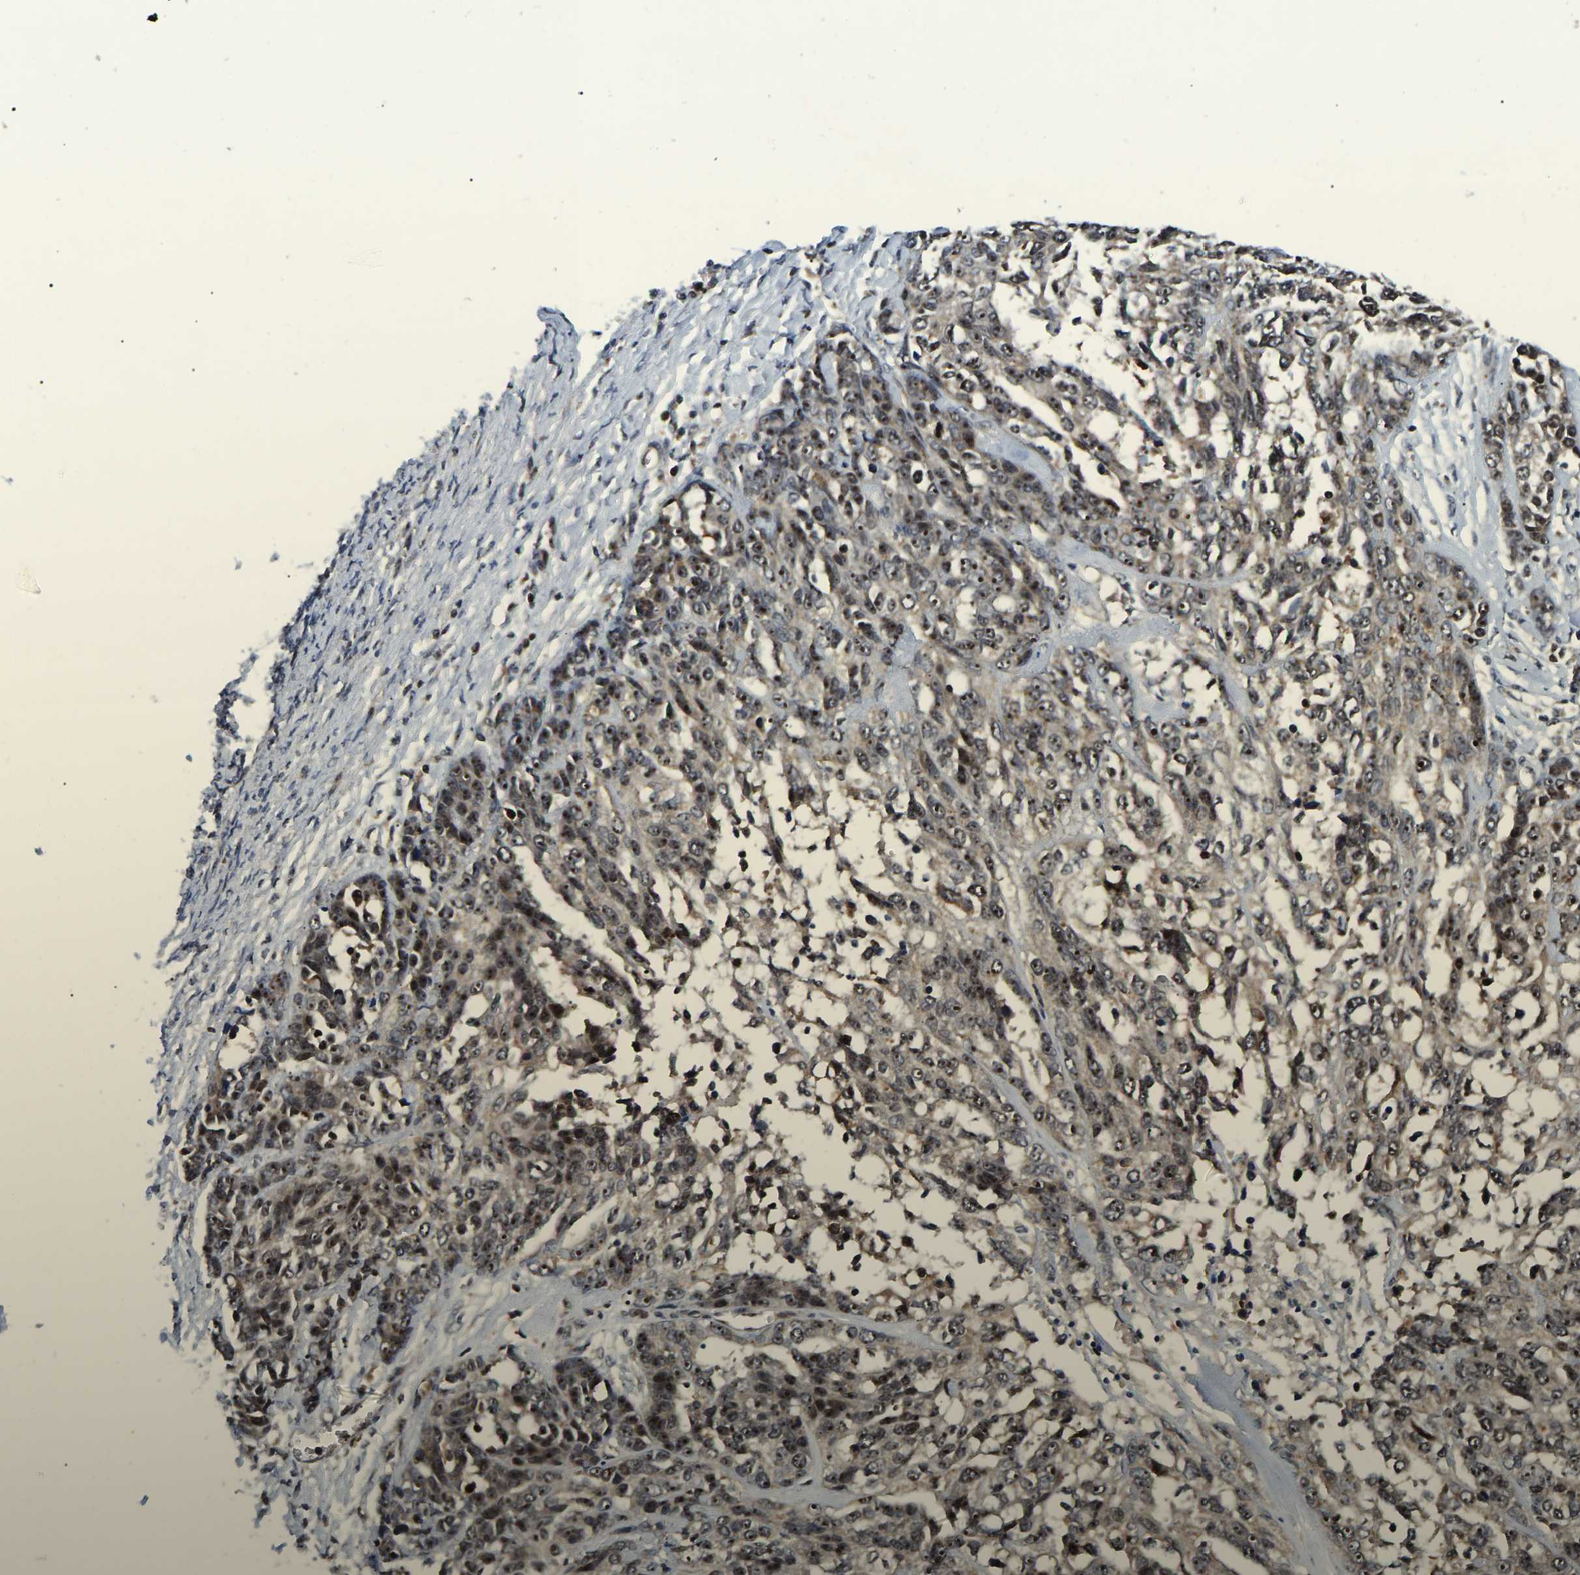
{"staining": {"intensity": "moderate", "quantity": ">75%", "location": "nuclear"}, "tissue": "ovarian cancer", "cell_type": "Tumor cells", "image_type": "cancer", "snomed": [{"axis": "morphology", "description": "Cystadenocarcinoma, serous, NOS"}, {"axis": "topography", "description": "Ovary"}], "caption": "Immunohistochemical staining of ovarian cancer (serous cystadenocarcinoma) exhibits moderate nuclear protein staining in approximately >75% of tumor cells. (DAB (3,3'-diaminobenzidine) IHC, brown staining for protein, blue staining for nuclei).", "gene": "RBM28", "patient": {"sex": "female", "age": 44}}